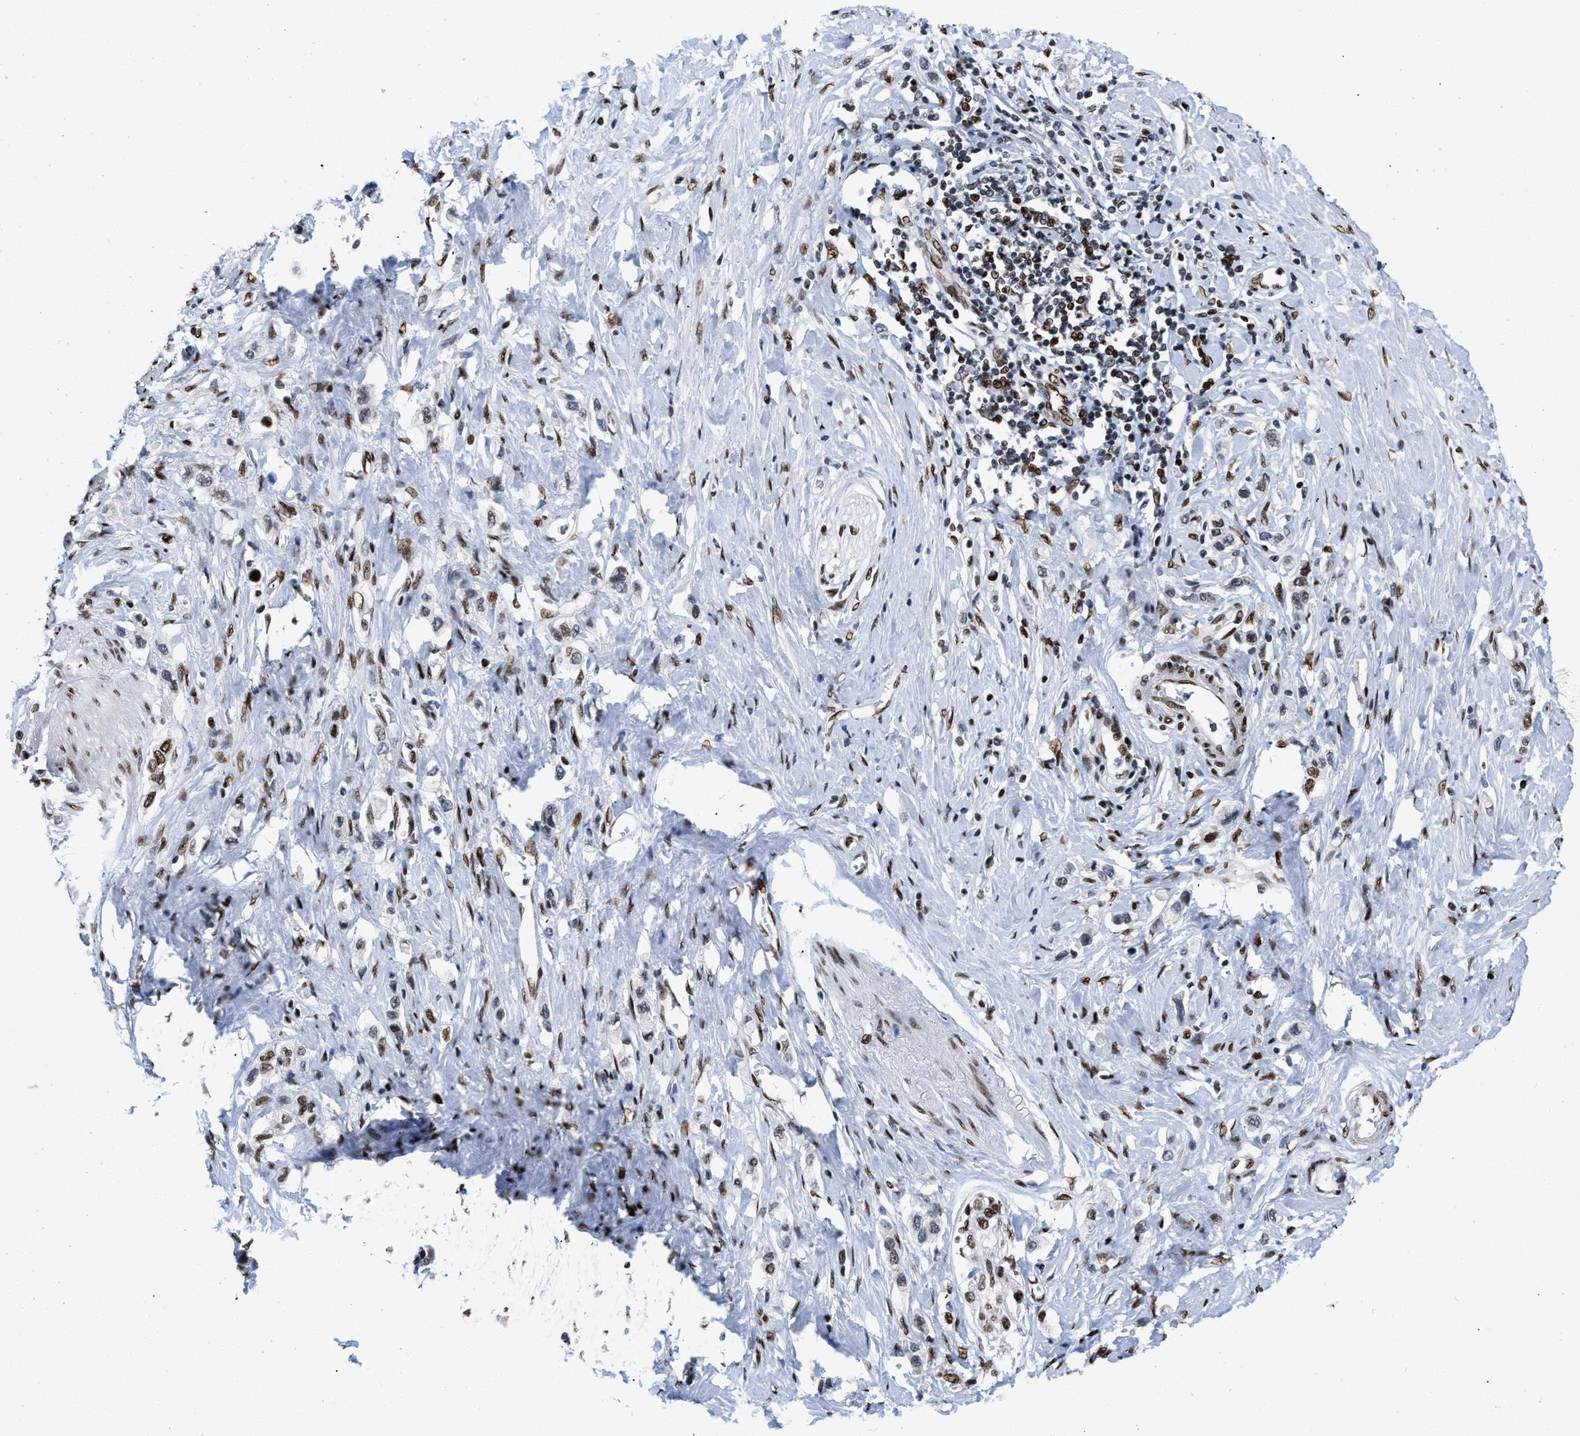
{"staining": {"intensity": "strong", "quantity": "25%-75%", "location": "nuclear"}, "tissue": "stomach cancer", "cell_type": "Tumor cells", "image_type": "cancer", "snomed": [{"axis": "morphology", "description": "Adenocarcinoma, NOS"}, {"axis": "topography", "description": "Stomach"}], "caption": "Protein analysis of stomach cancer tissue displays strong nuclear positivity in about 25%-75% of tumor cells.", "gene": "CREB1", "patient": {"sex": "female", "age": 65}}